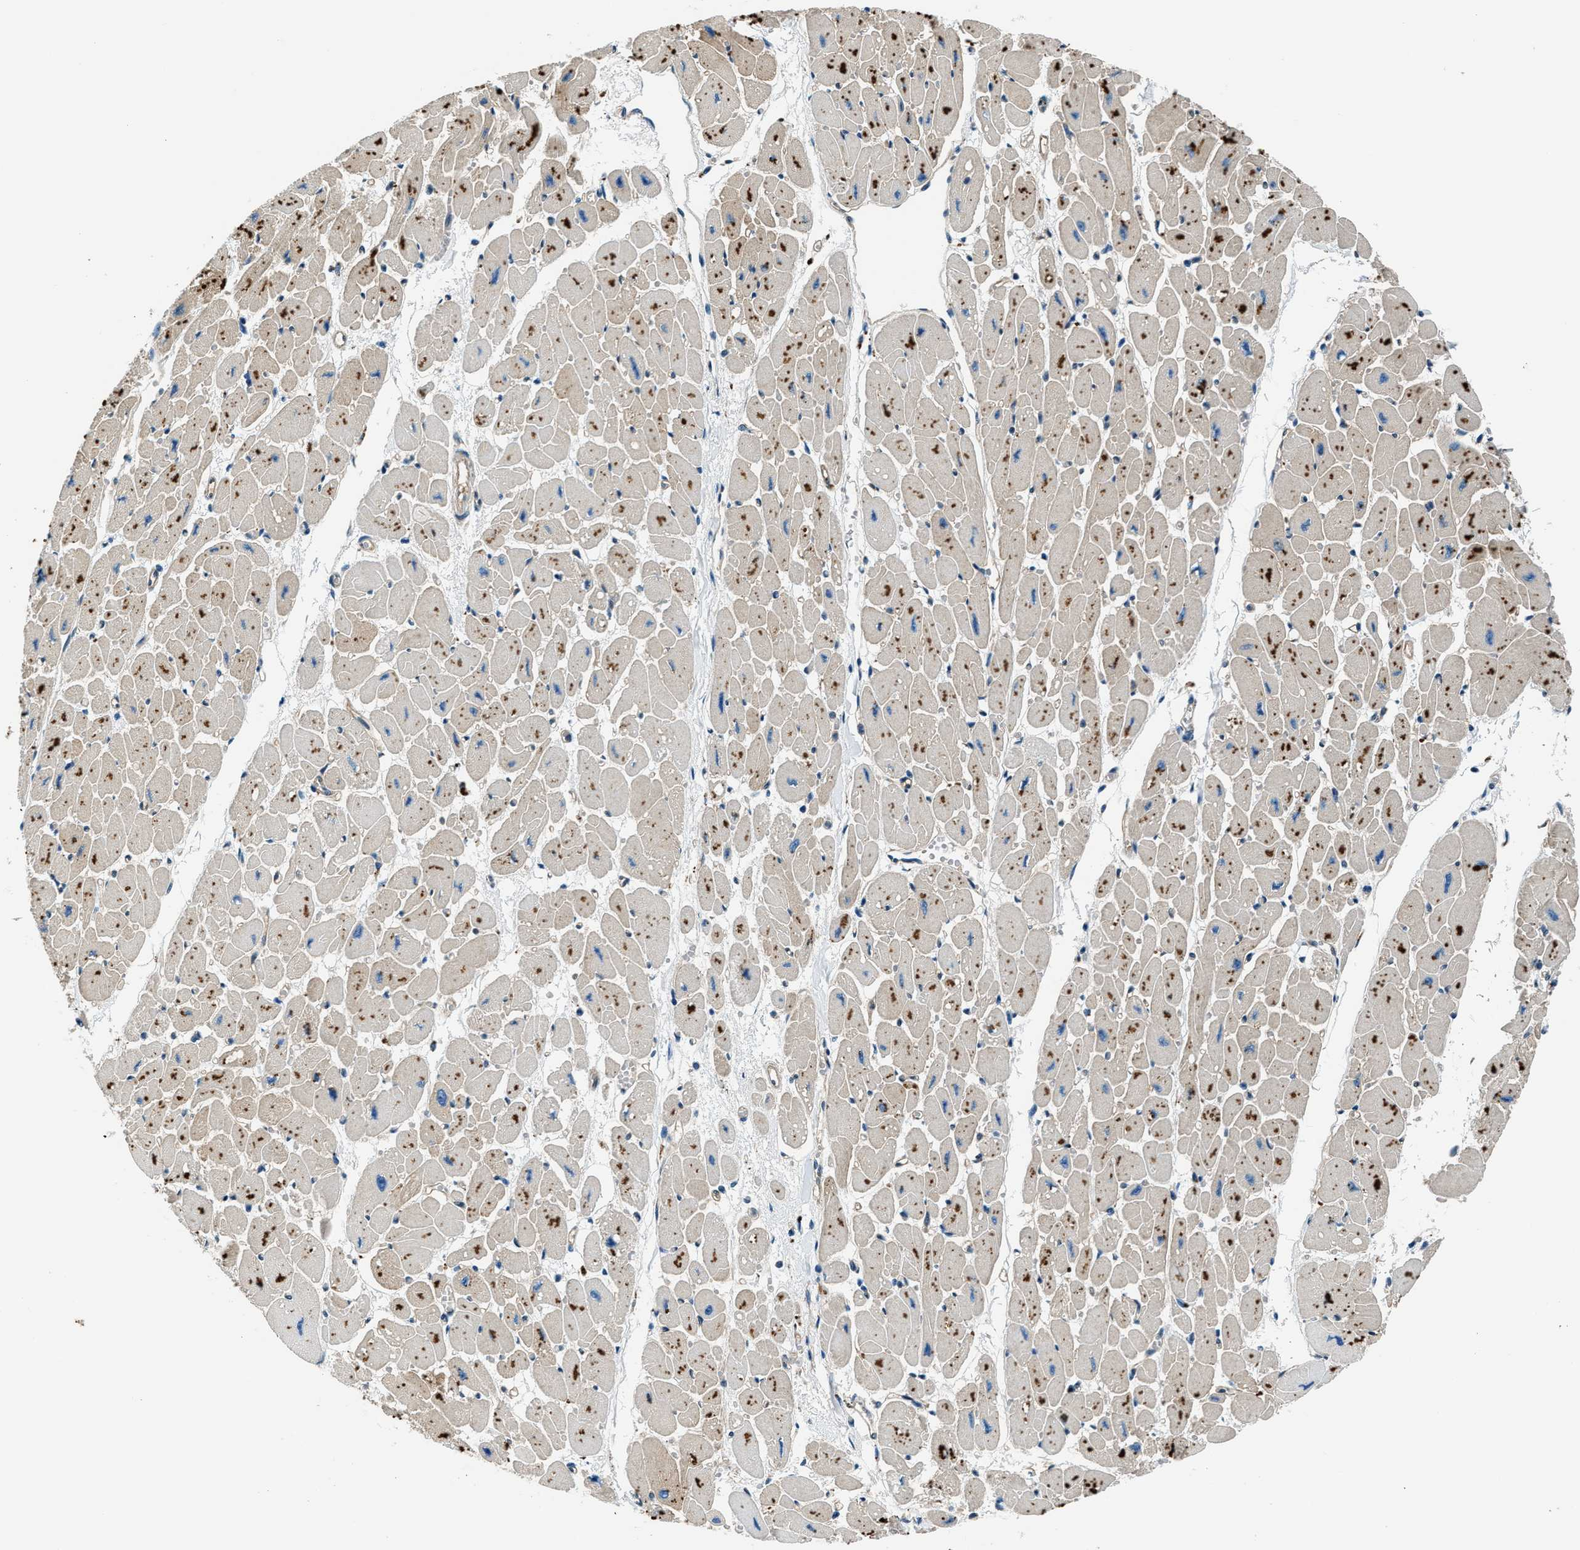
{"staining": {"intensity": "moderate", "quantity": ">75%", "location": "cytoplasmic/membranous"}, "tissue": "heart muscle", "cell_type": "Cardiomyocytes", "image_type": "normal", "snomed": [{"axis": "morphology", "description": "Normal tissue, NOS"}, {"axis": "topography", "description": "Heart"}], "caption": "IHC photomicrograph of normal heart muscle stained for a protein (brown), which displays medium levels of moderate cytoplasmic/membranous expression in about >75% of cardiomyocytes.", "gene": "SLC19A2", "patient": {"sex": "female", "age": 54}}